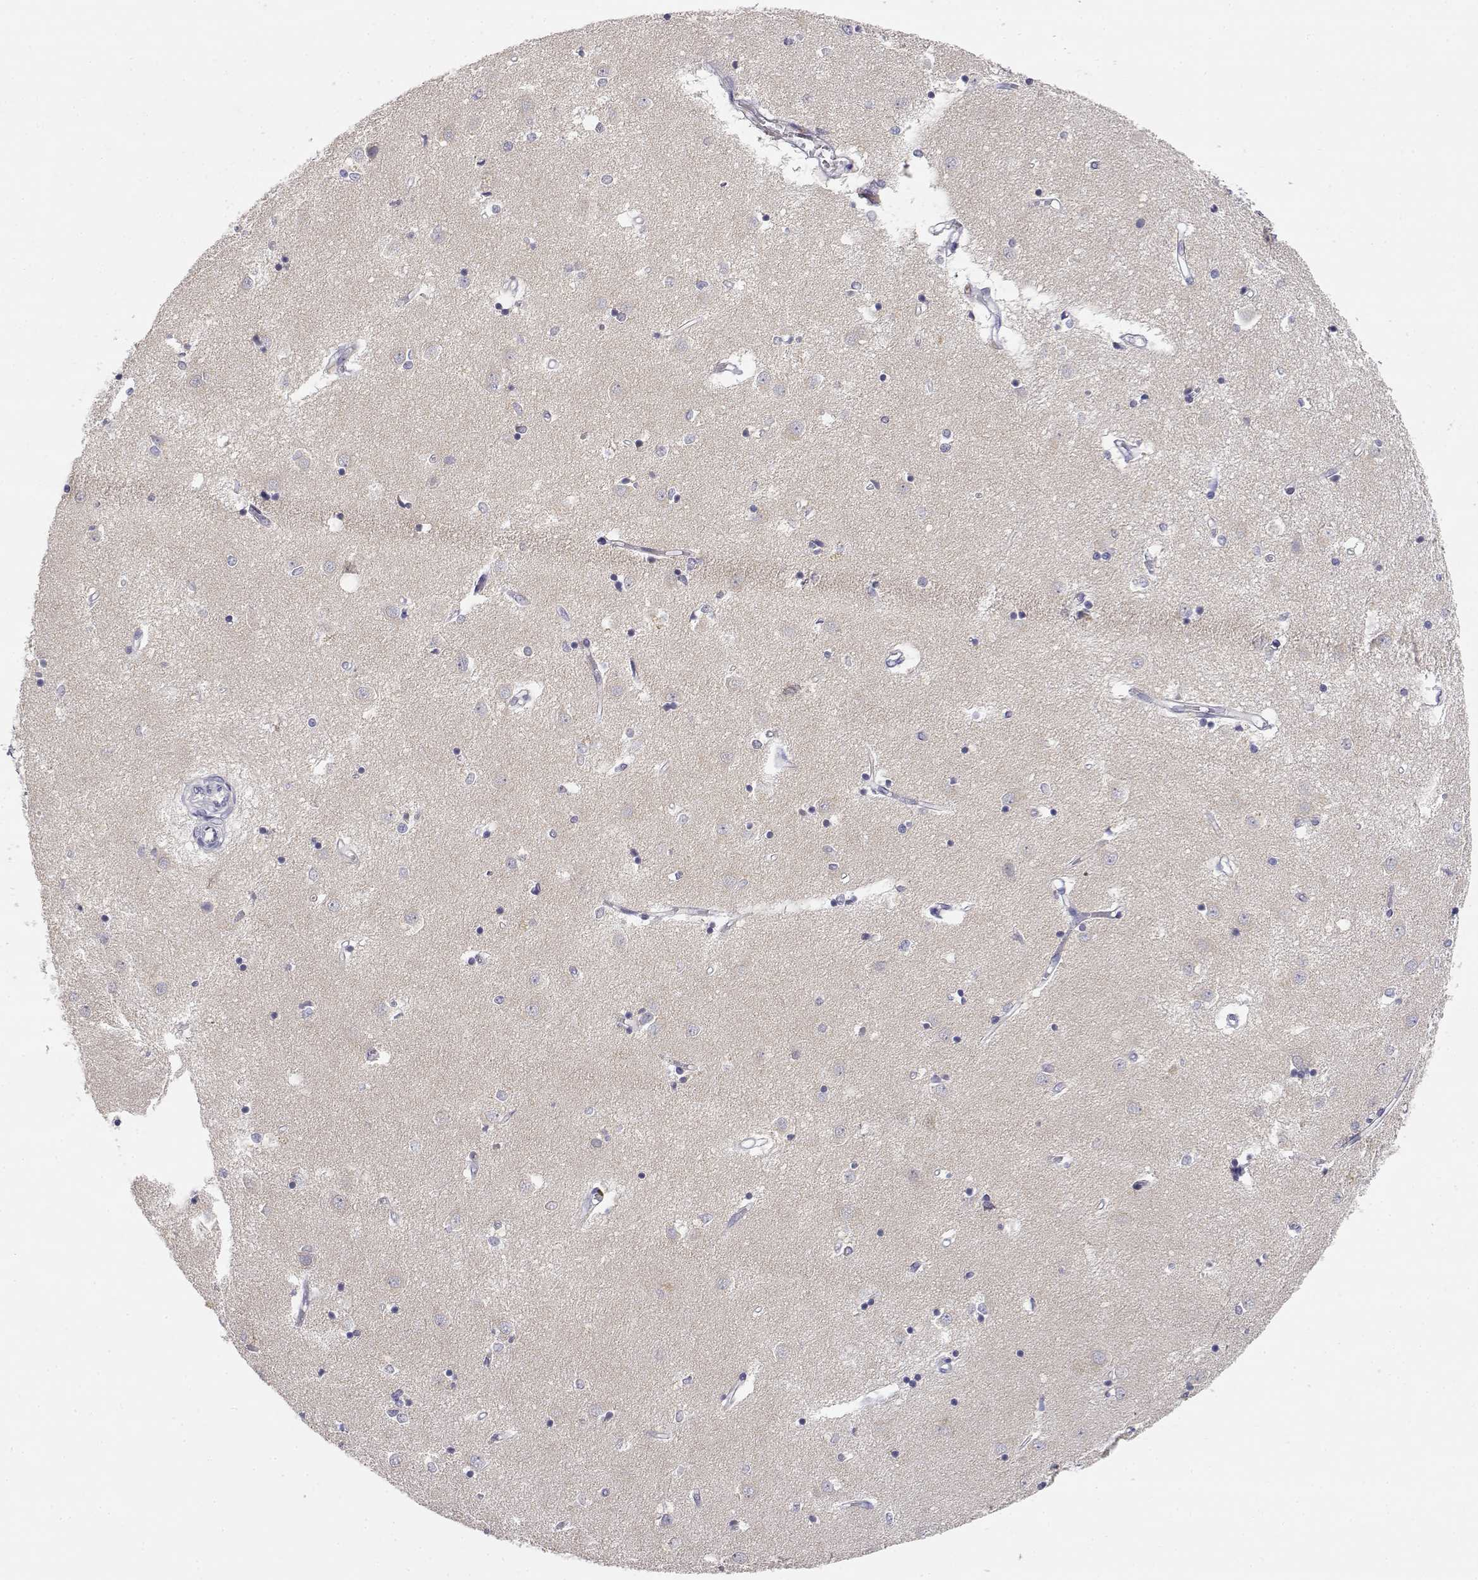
{"staining": {"intensity": "negative", "quantity": "none", "location": "none"}, "tissue": "caudate", "cell_type": "Glial cells", "image_type": "normal", "snomed": [{"axis": "morphology", "description": "Normal tissue, NOS"}, {"axis": "topography", "description": "Lateral ventricle wall"}], "caption": "IHC histopathology image of unremarkable caudate: caudate stained with DAB (3,3'-diaminobenzidine) shows no significant protein expression in glial cells.", "gene": "ADA", "patient": {"sex": "male", "age": 54}}